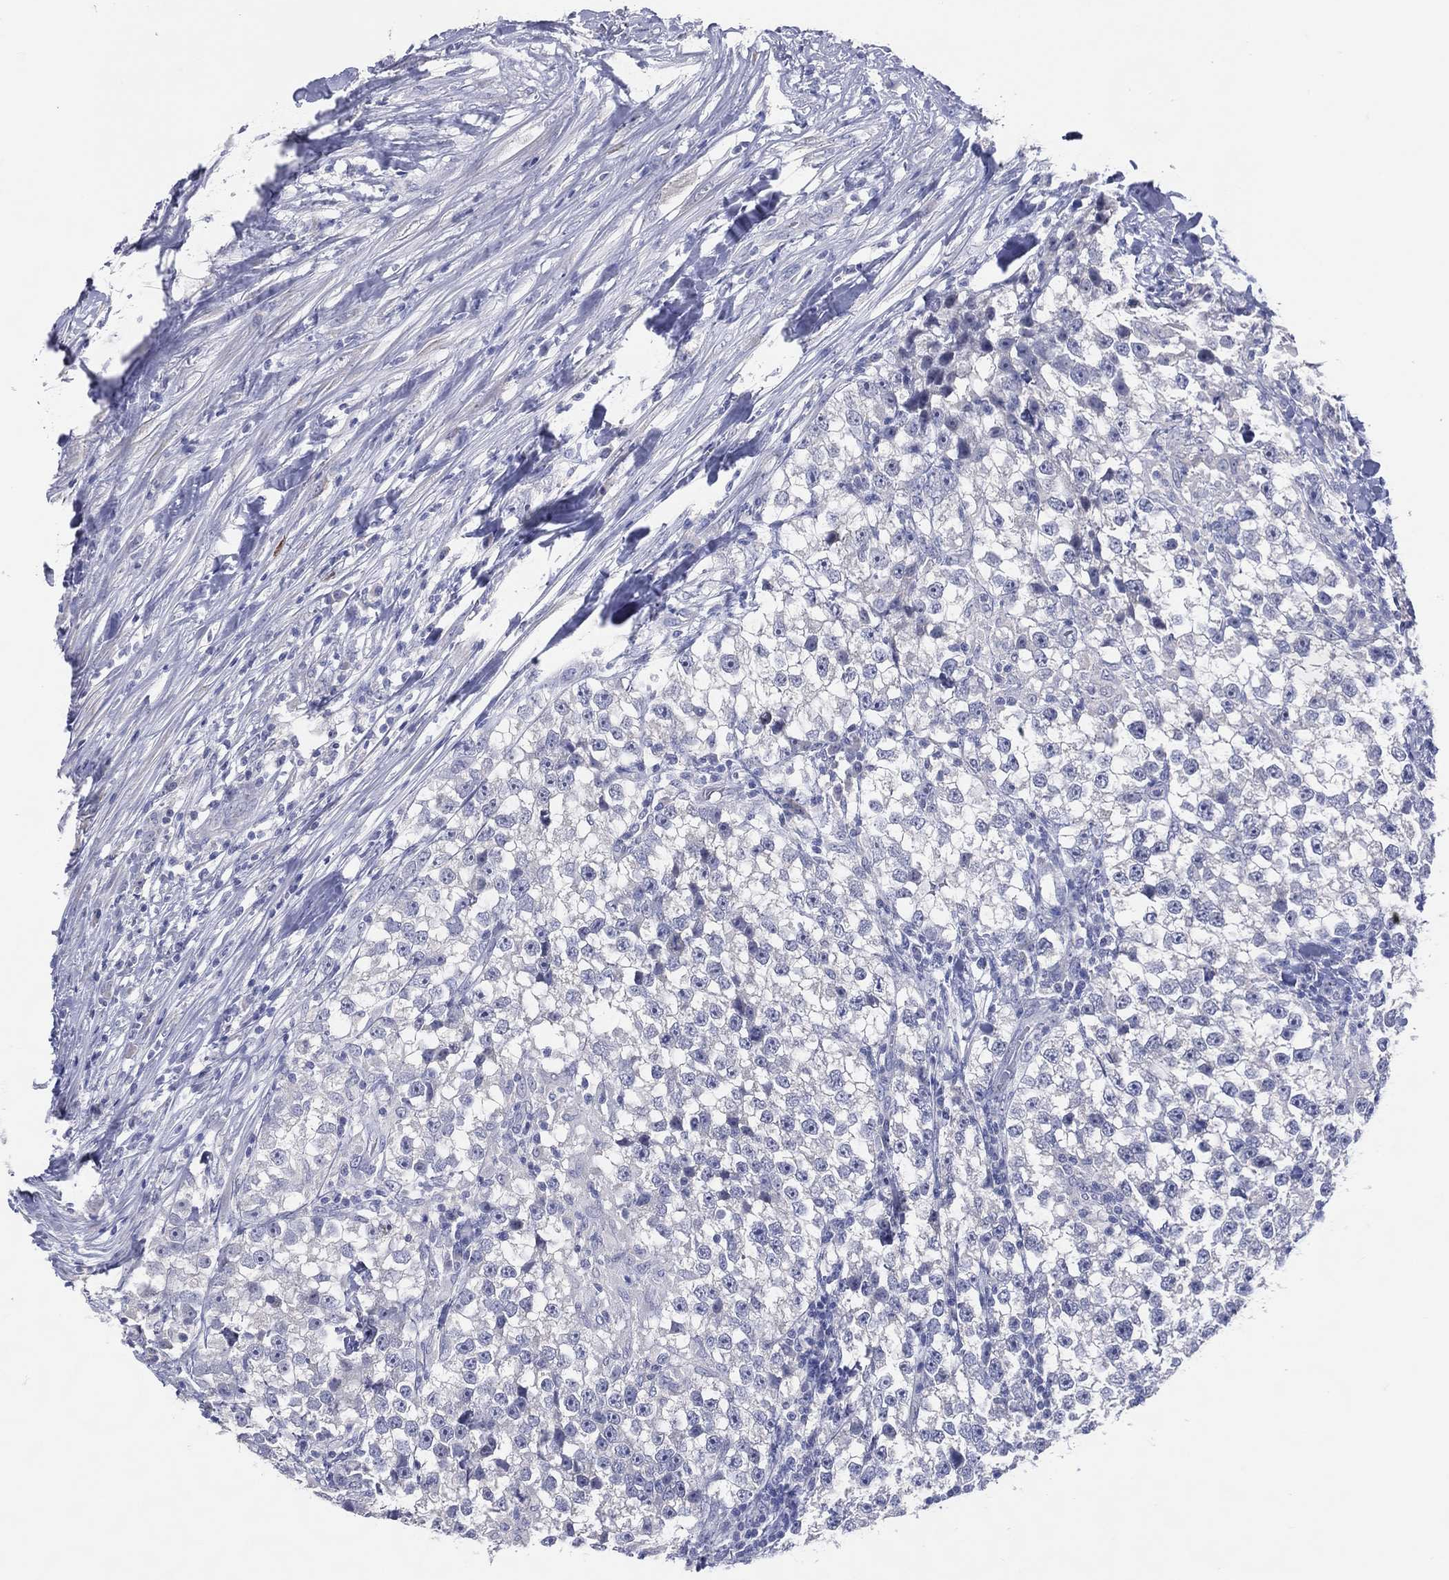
{"staining": {"intensity": "negative", "quantity": "none", "location": "none"}, "tissue": "testis cancer", "cell_type": "Tumor cells", "image_type": "cancer", "snomed": [{"axis": "morphology", "description": "Seminoma, NOS"}, {"axis": "topography", "description": "Testis"}], "caption": "Tumor cells are negative for brown protein staining in seminoma (testis). (Stains: DAB immunohistochemistry (IHC) with hematoxylin counter stain, Microscopy: brightfield microscopy at high magnification).", "gene": "DNAH6", "patient": {"sex": "male", "age": 46}}